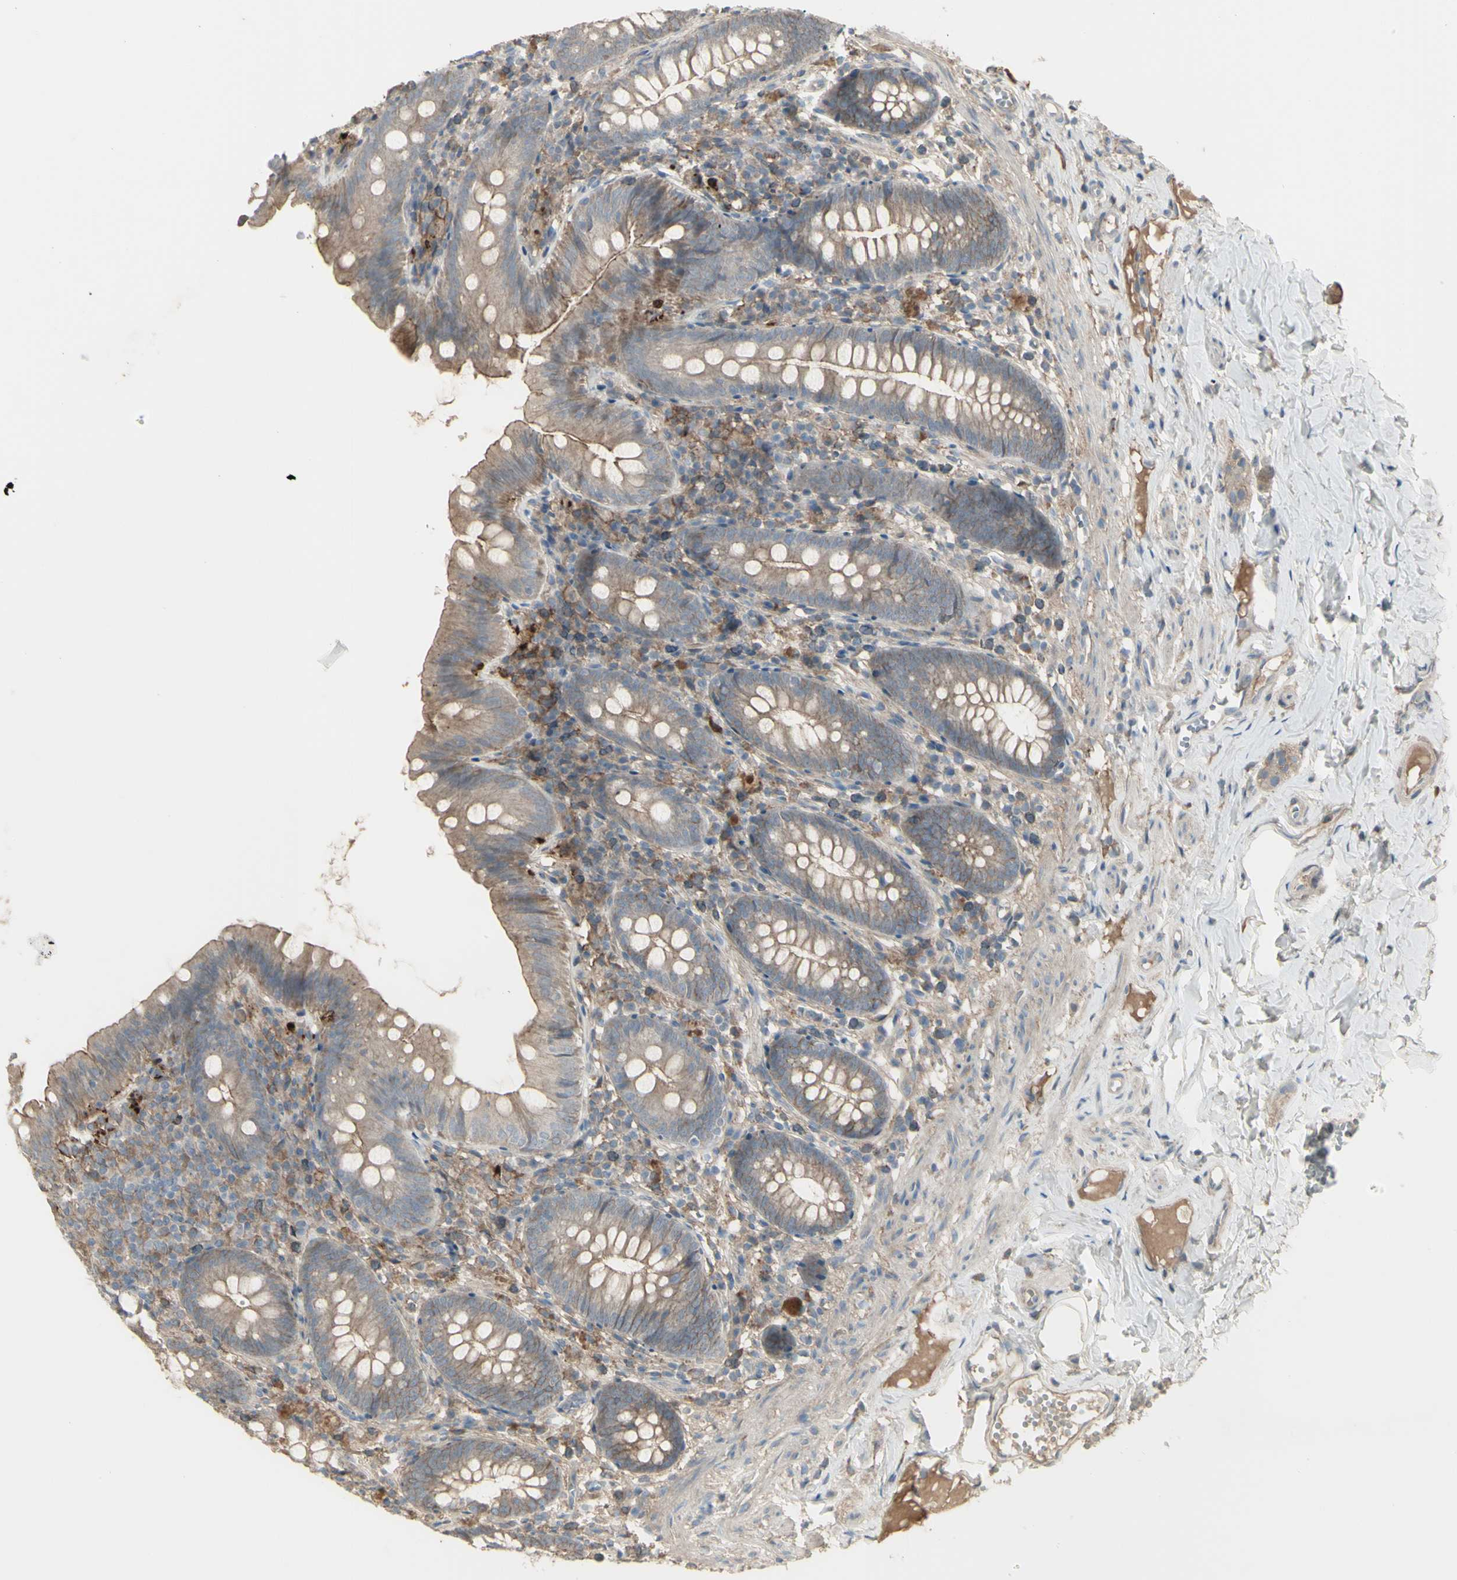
{"staining": {"intensity": "moderate", "quantity": ">75%", "location": "cytoplasmic/membranous"}, "tissue": "appendix", "cell_type": "Glandular cells", "image_type": "normal", "snomed": [{"axis": "morphology", "description": "Normal tissue, NOS"}, {"axis": "topography", "description": "Appendix"}], "caption": "DAB immunohistochemical staining of unremarkable human appendix shows moderate cytoplasmic/membranous protein expression in about >75% of glandular cells.", "gene": "CD276", "patient": {"sex": "male", "age": 52}}